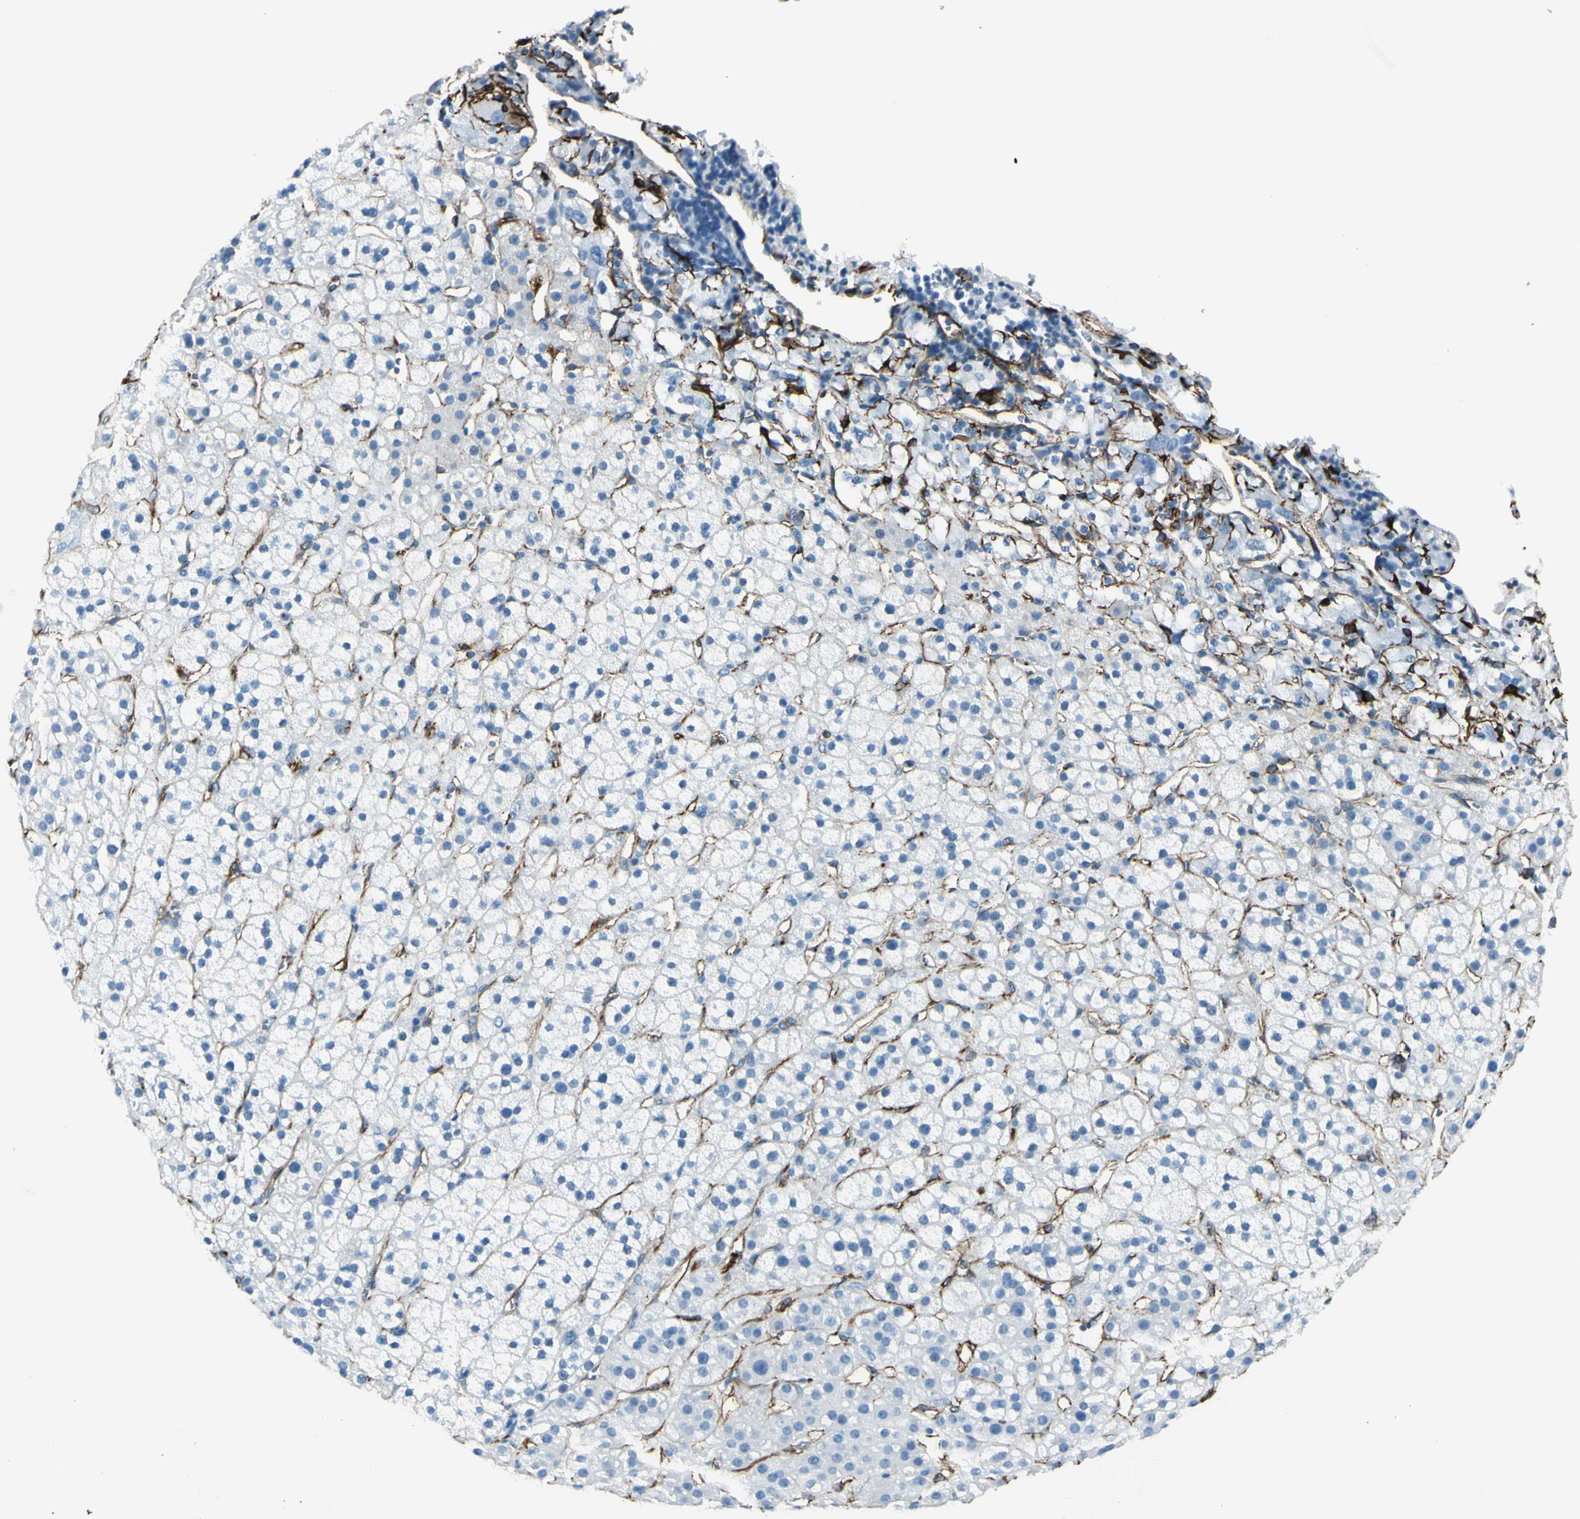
{"staining": {"intensity": "negative", "quantity": "none", "location": "none"}, "tissue": "adrenal gland", "cell_type": "Glandular cells", "image_type": "normal", "snomed": [{"axis": "morphology", "description": "Normal tissue, NOS"}, {"axis": "topography", "description": "Adrenal gland"}], "caption": "The immunohistochemistry (IHC) histopathology image has no significant expression in glandular cells of adrenal gland. (Stains: DAB IHC with hematoxylin counter stain, Microscopy: brightfield microscopy at high magnification).", "gene": "PTH2R", "patient": {"sex": "male", "age": 56}}